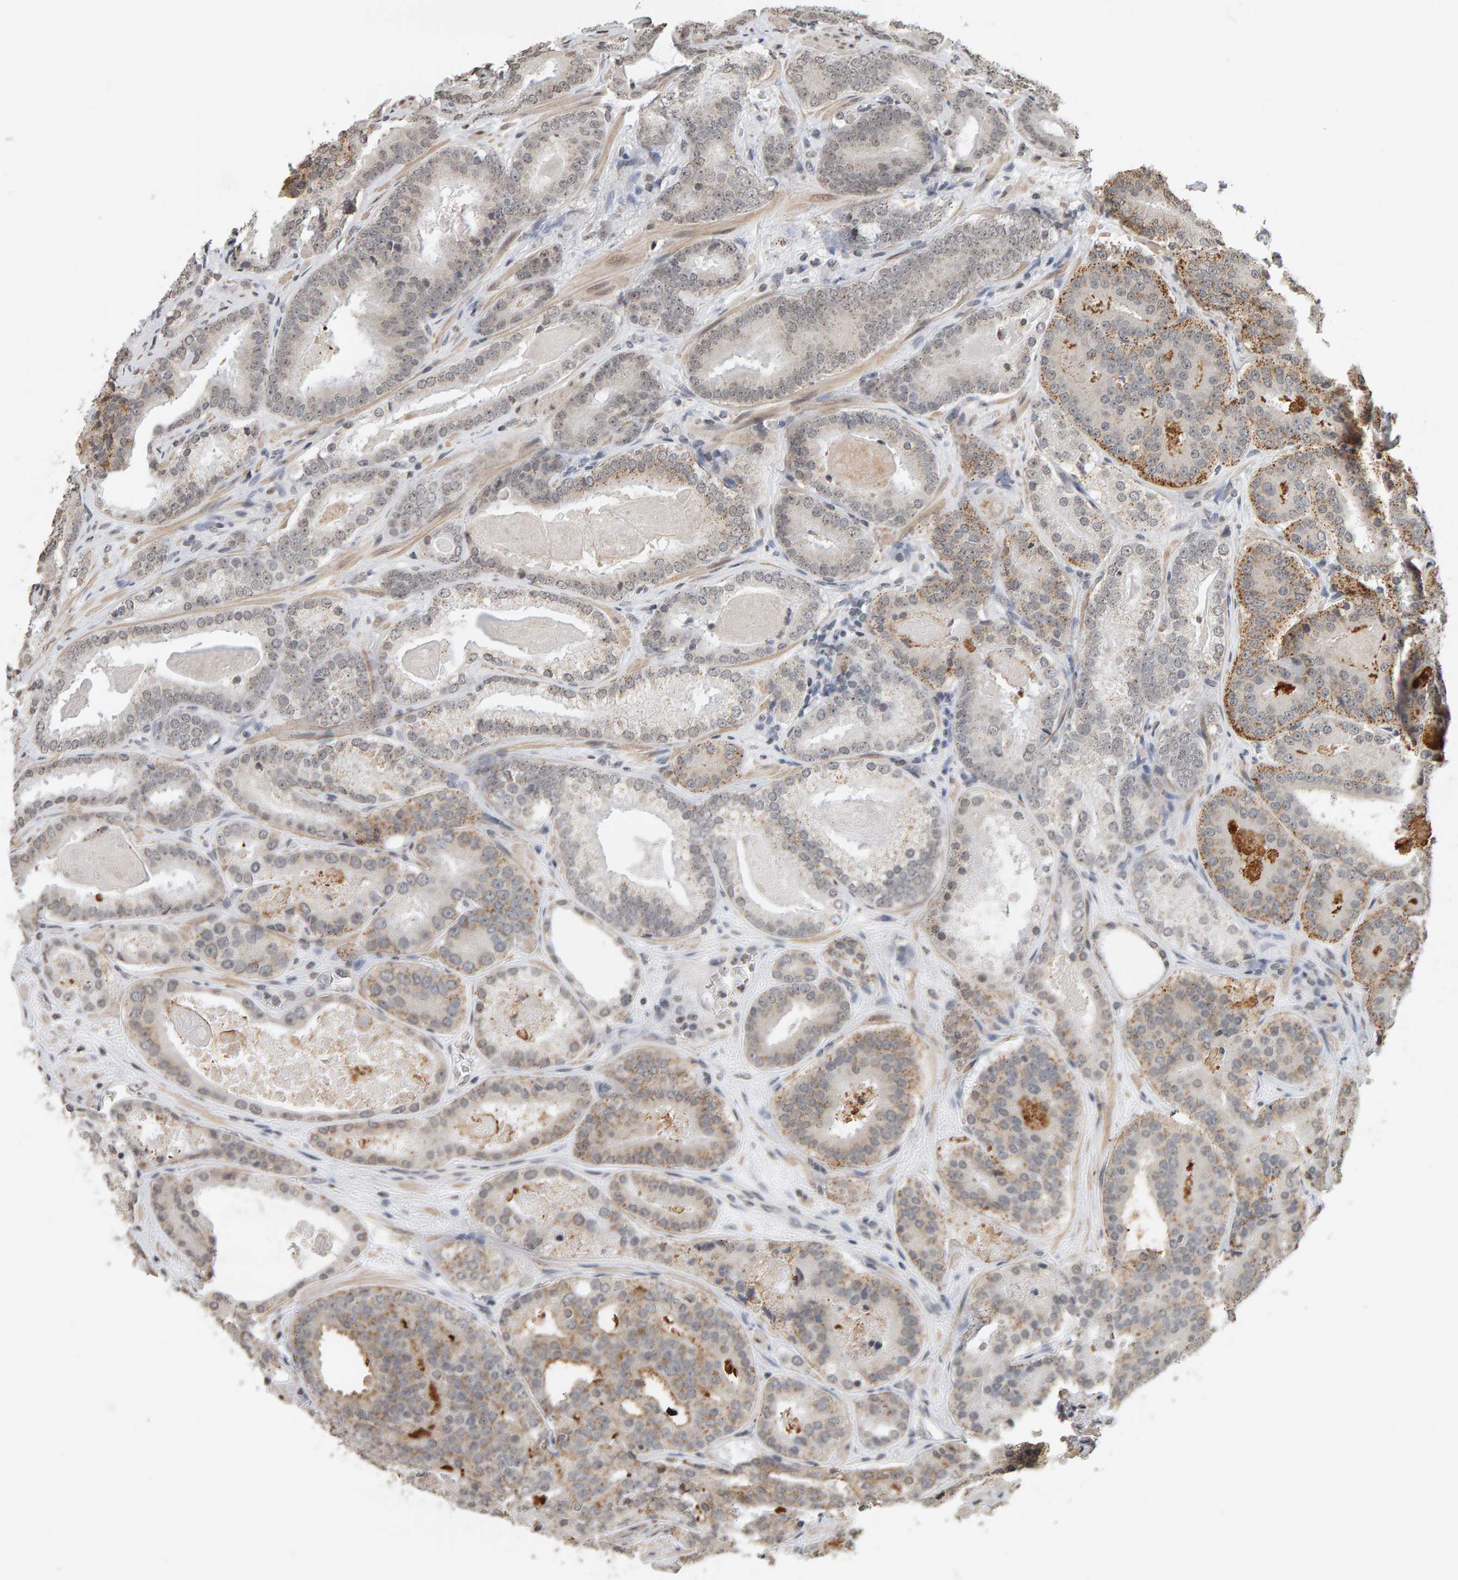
{"staining": {"intensity": "moderate", "quantity": "<25%", "location": "cytoplasmic/membranous"}, "tissue": "prostate cancer", "cell_type": "Tumor cells", "image_type": "cancer", "snomed": [{"axis": "morphology", "description": "Adenocarcinoma, High grade"}, {"axis": "topography", "description": "Prostate"}], "caption": "High-magnification brightfield microscopy of prostate high-grade adenocarcinoma stained with DAB (3,3'-diaminobenzidine) (brown) and counterstained with hematoxylin (blue). tumor cells exhibit moderate cytoplasmic/membranous positivity is identified in about<25% of cells.", "gene": "AFF4", "patient": {"sex": "male", "age": 60}}